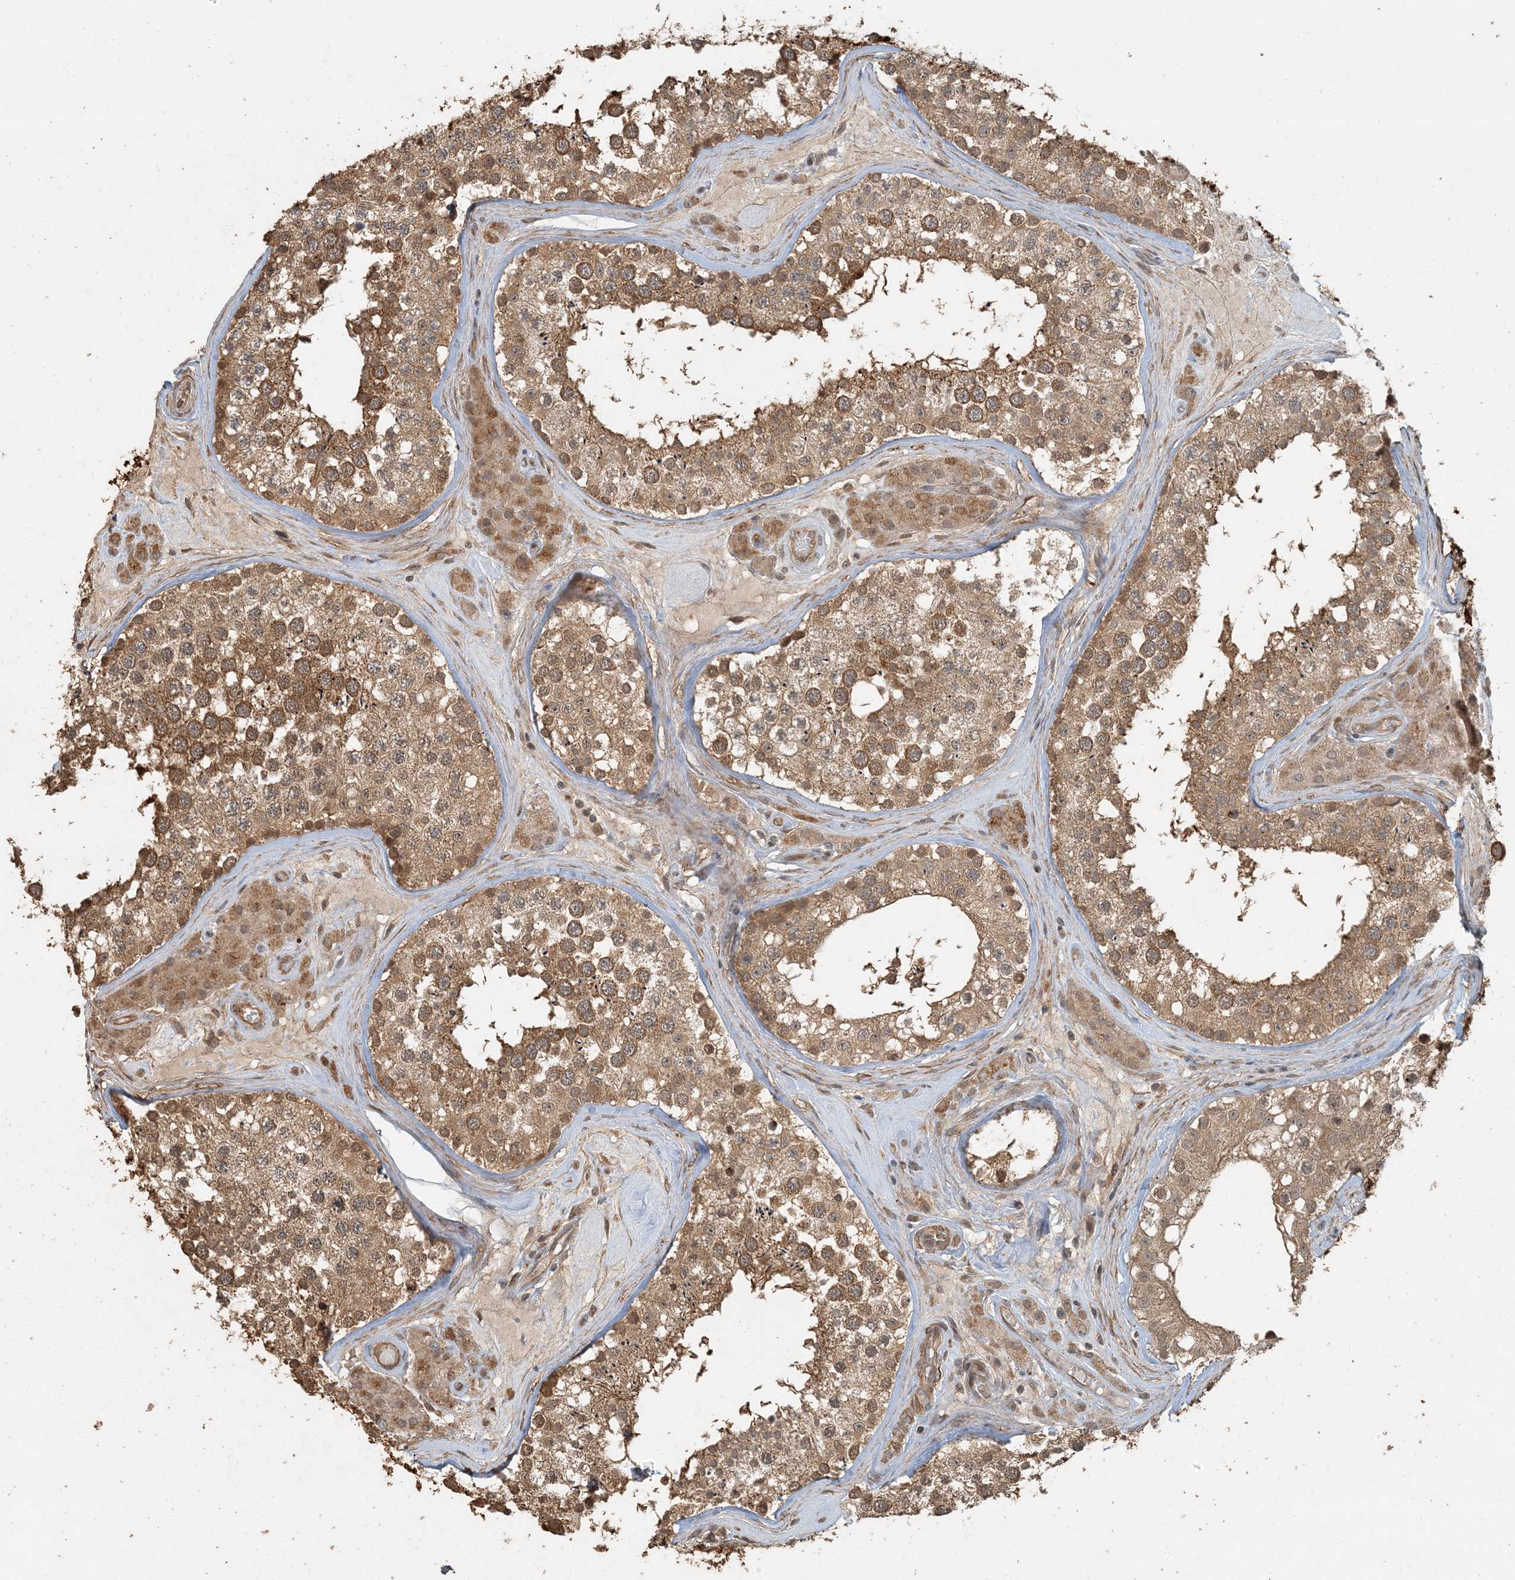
{"staining": {"intensity": "strong", "quantity": ">75%", "location": "cytoplasmic/membranous"}, "tissue": "testis", "cell_type": "Cells in seminiferous ducts", "image_type": "normal", "snomed": [{"axis": "morphology", "description": "Normal tissue, NOS"}, {"axis": "topography", "description": "Testis"}], "caption": "The immunohistochemical stain highlights strong cytoplasmic/membranous positivity in cells in seminiferous ducts of normal testis. (Stains: DAB in brown, nuclei in blue, Microscopy: brightfield microscopy at high magnification).", "gene": "AK9", "patient": {"sex": "male", "age": 46}}